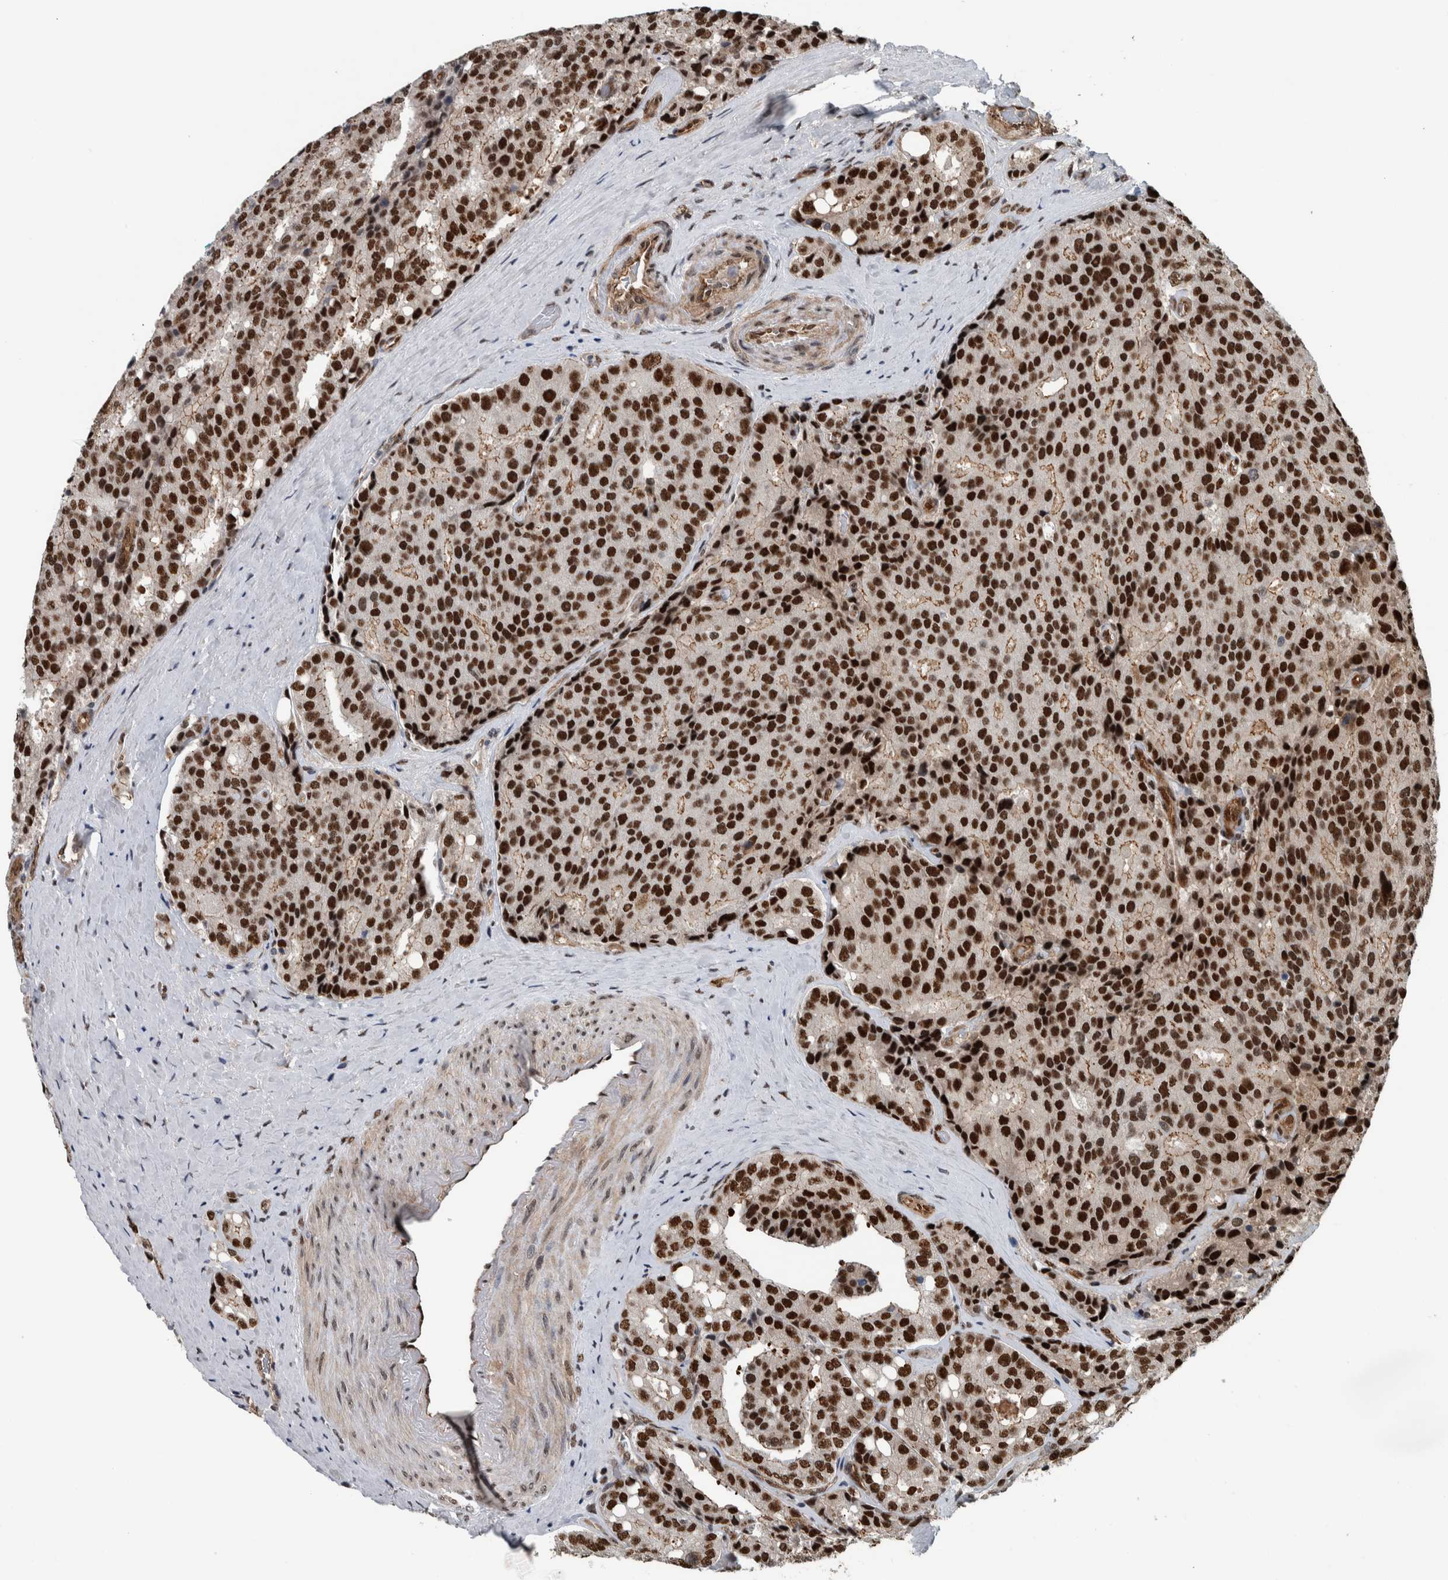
{"staining": {"intensity": "strong", "quantity": ">75%", "location": "nuclear"}, "tissue": "prostate cancer", "cell_type": "Tumor cells", "image_type": "cancer", "snomed": [{"axis": "morphology", "description": "Adenocarcinoma, High grade"}, {"axis": "topography", "description": "Prostate"}], "caption": "Immunohistochemical staining of prostate cancer reveals strong nuclear protein expression in approximately >75% of tumor cells. (DAB (3,3'-diaminobenzidine) IHC, brown staining for protein, blue staining for nuclei).", "gene": "FAM135B", "patient": {"sex": "male", "age": 50}}